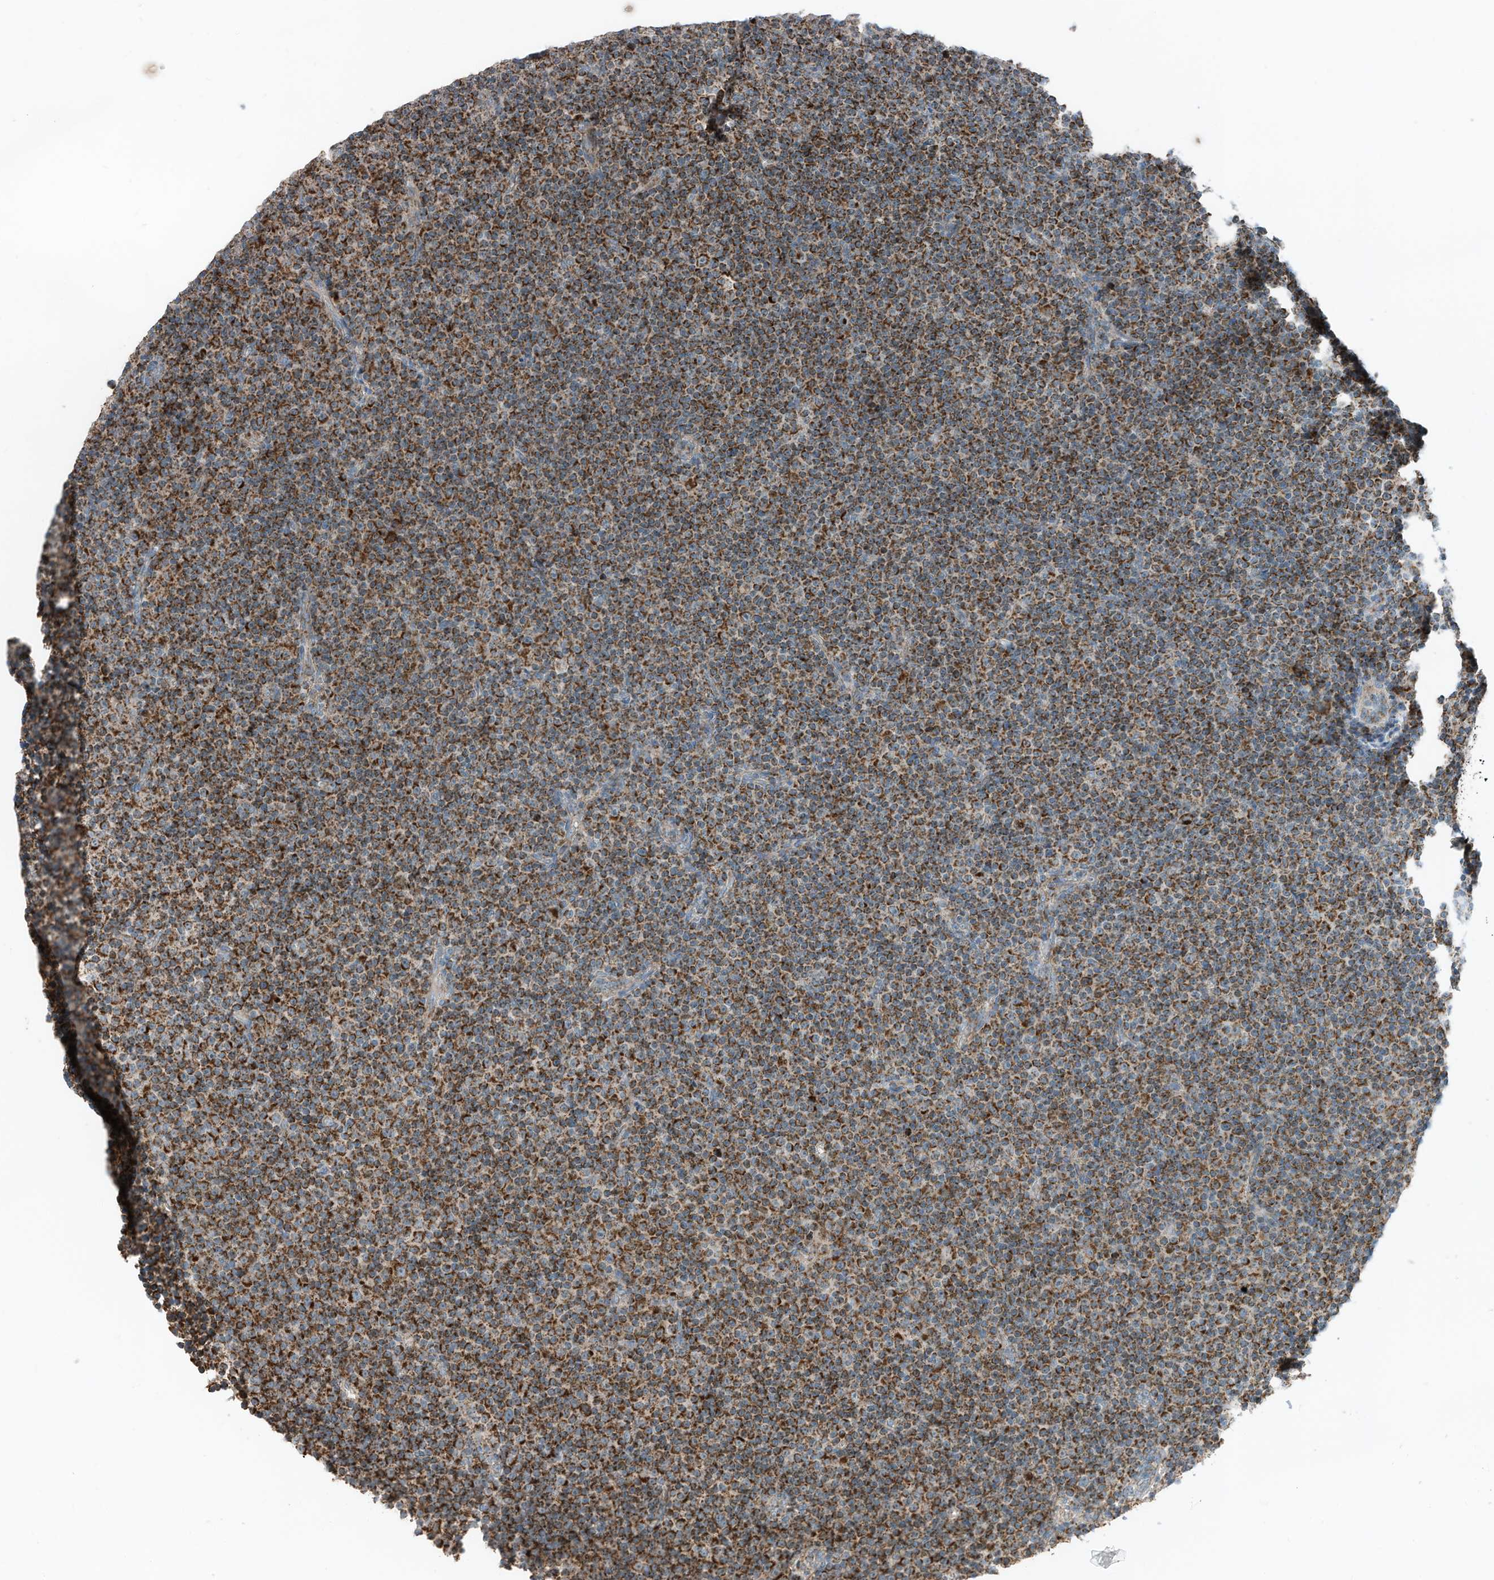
{"staining": {"intensity": "strong", "quantity": ">75%", "location": "cytoplasmic/membranous"}, "tissue": "lymphoma", "cell_type": "Tumor cells", "image_type": "cancer", "snomed": [{"axis": "morphology", "description": "Malignant lymphoma, non-Hodgkin's type, Low grade"}, {"axis": "topography", "description": "Lymph node"}], "caption": "A high-resolution histopathology image shows IHC staining of malignant lymphoma, non-Hodgkin's type (low-grade), which shows strong cytoplasmic/membranous expression in approximately >75% of tumor cells. (DAB (3,3'-diaminobenzidine) = brown stain, brightfield microscopy at high magnification).", "gene": "RMND1", "patient": {"sex": "female", "age": 67}}